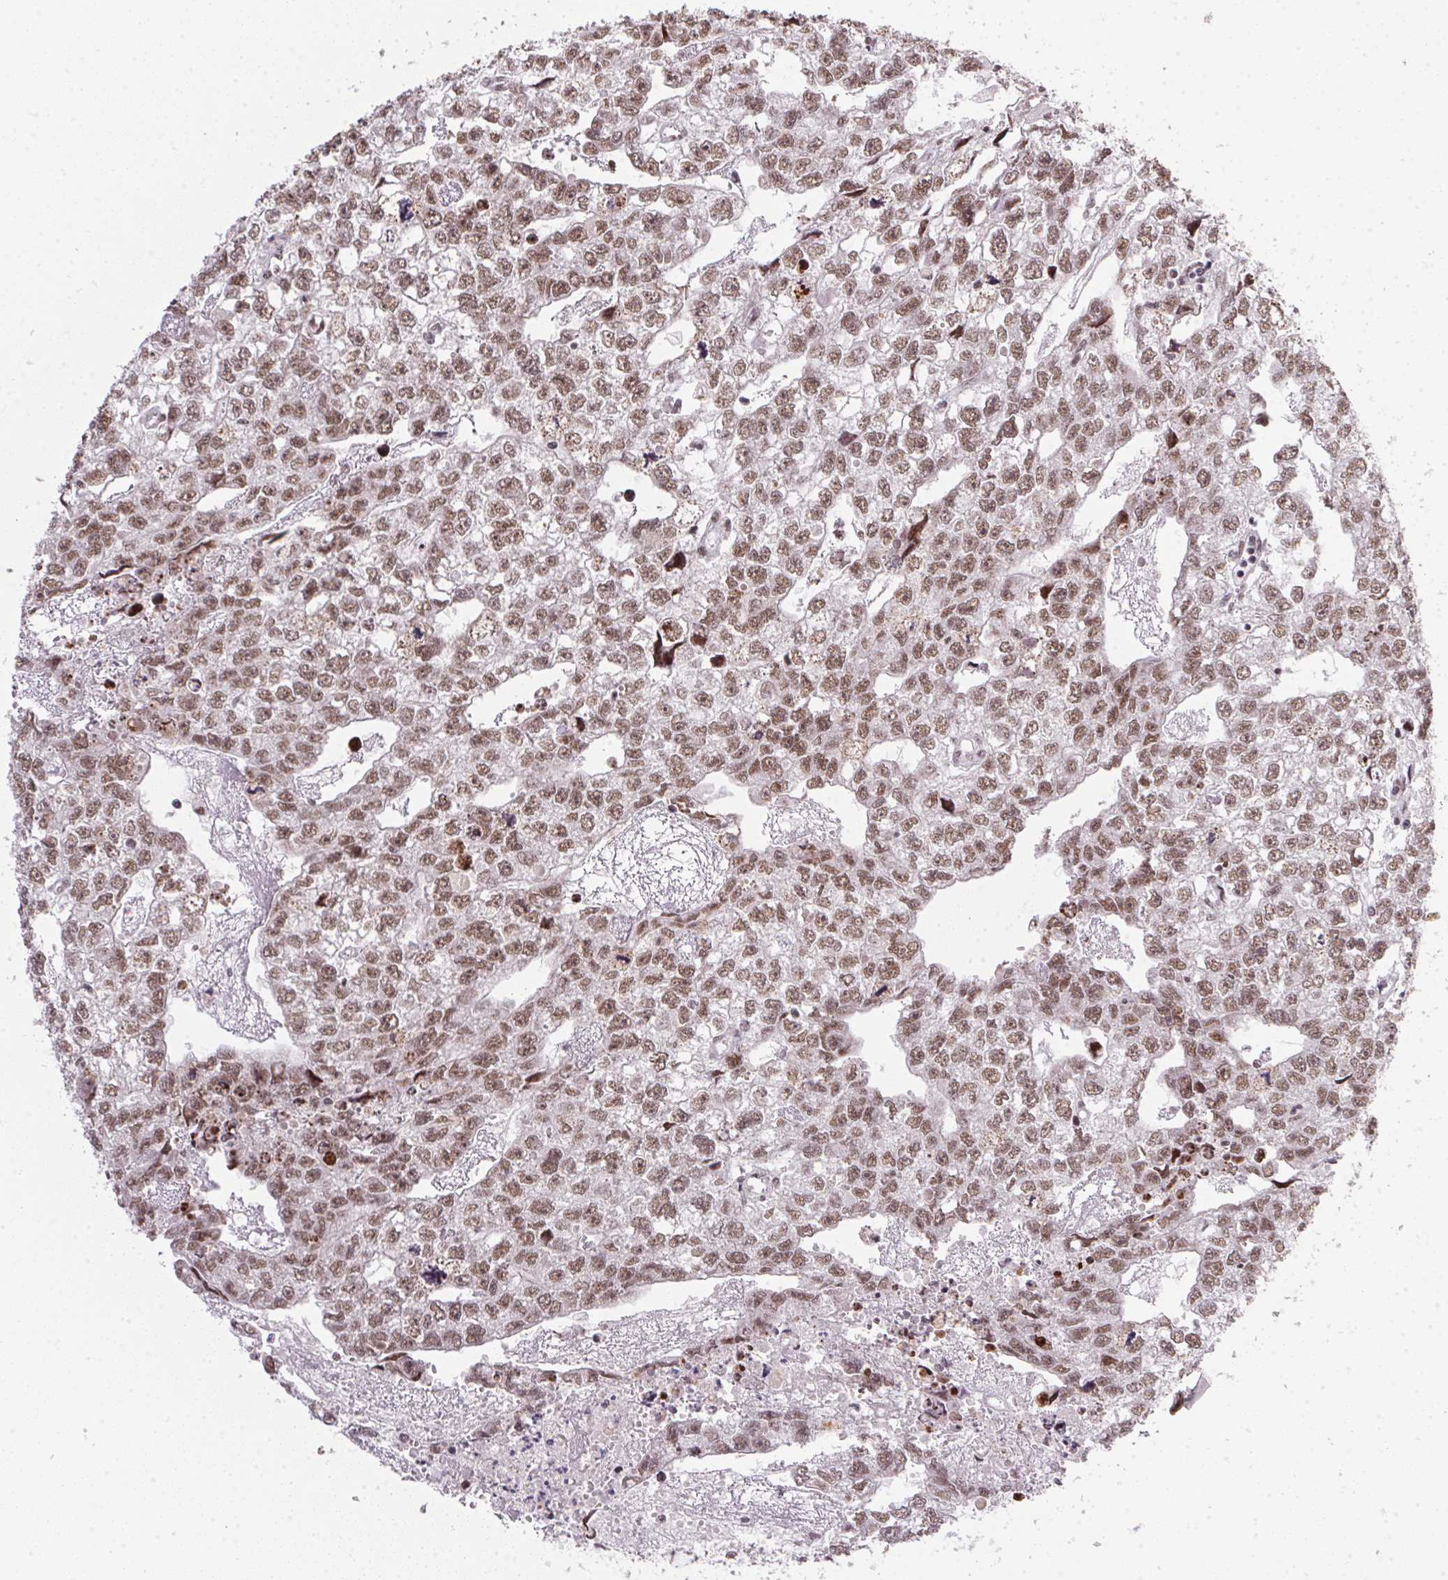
{"staining": {"intensity": "moderate", "quantity": ">75%", "location": "nuclear"}, "tissue": "testis cancer", "cell_type": "Tumor cells", "image_type": "cancer", "snomed": [{"axis": "morphology", "description": "Carcinoma, Embryonal, NOS"}, {"axis": "morphology", "description": "Teratoma, malignant, NOS"}, {"axis": "topography", "description": "Testis"}], "caption": "This is a histology image of immunohistochemistry (IHC) staining of testis embryonal carcinoma, which shows moderate expression in the nuclear of tumor cells.", "gene": "SRSF7", "patient": {"sex": "male", "age": 44}}